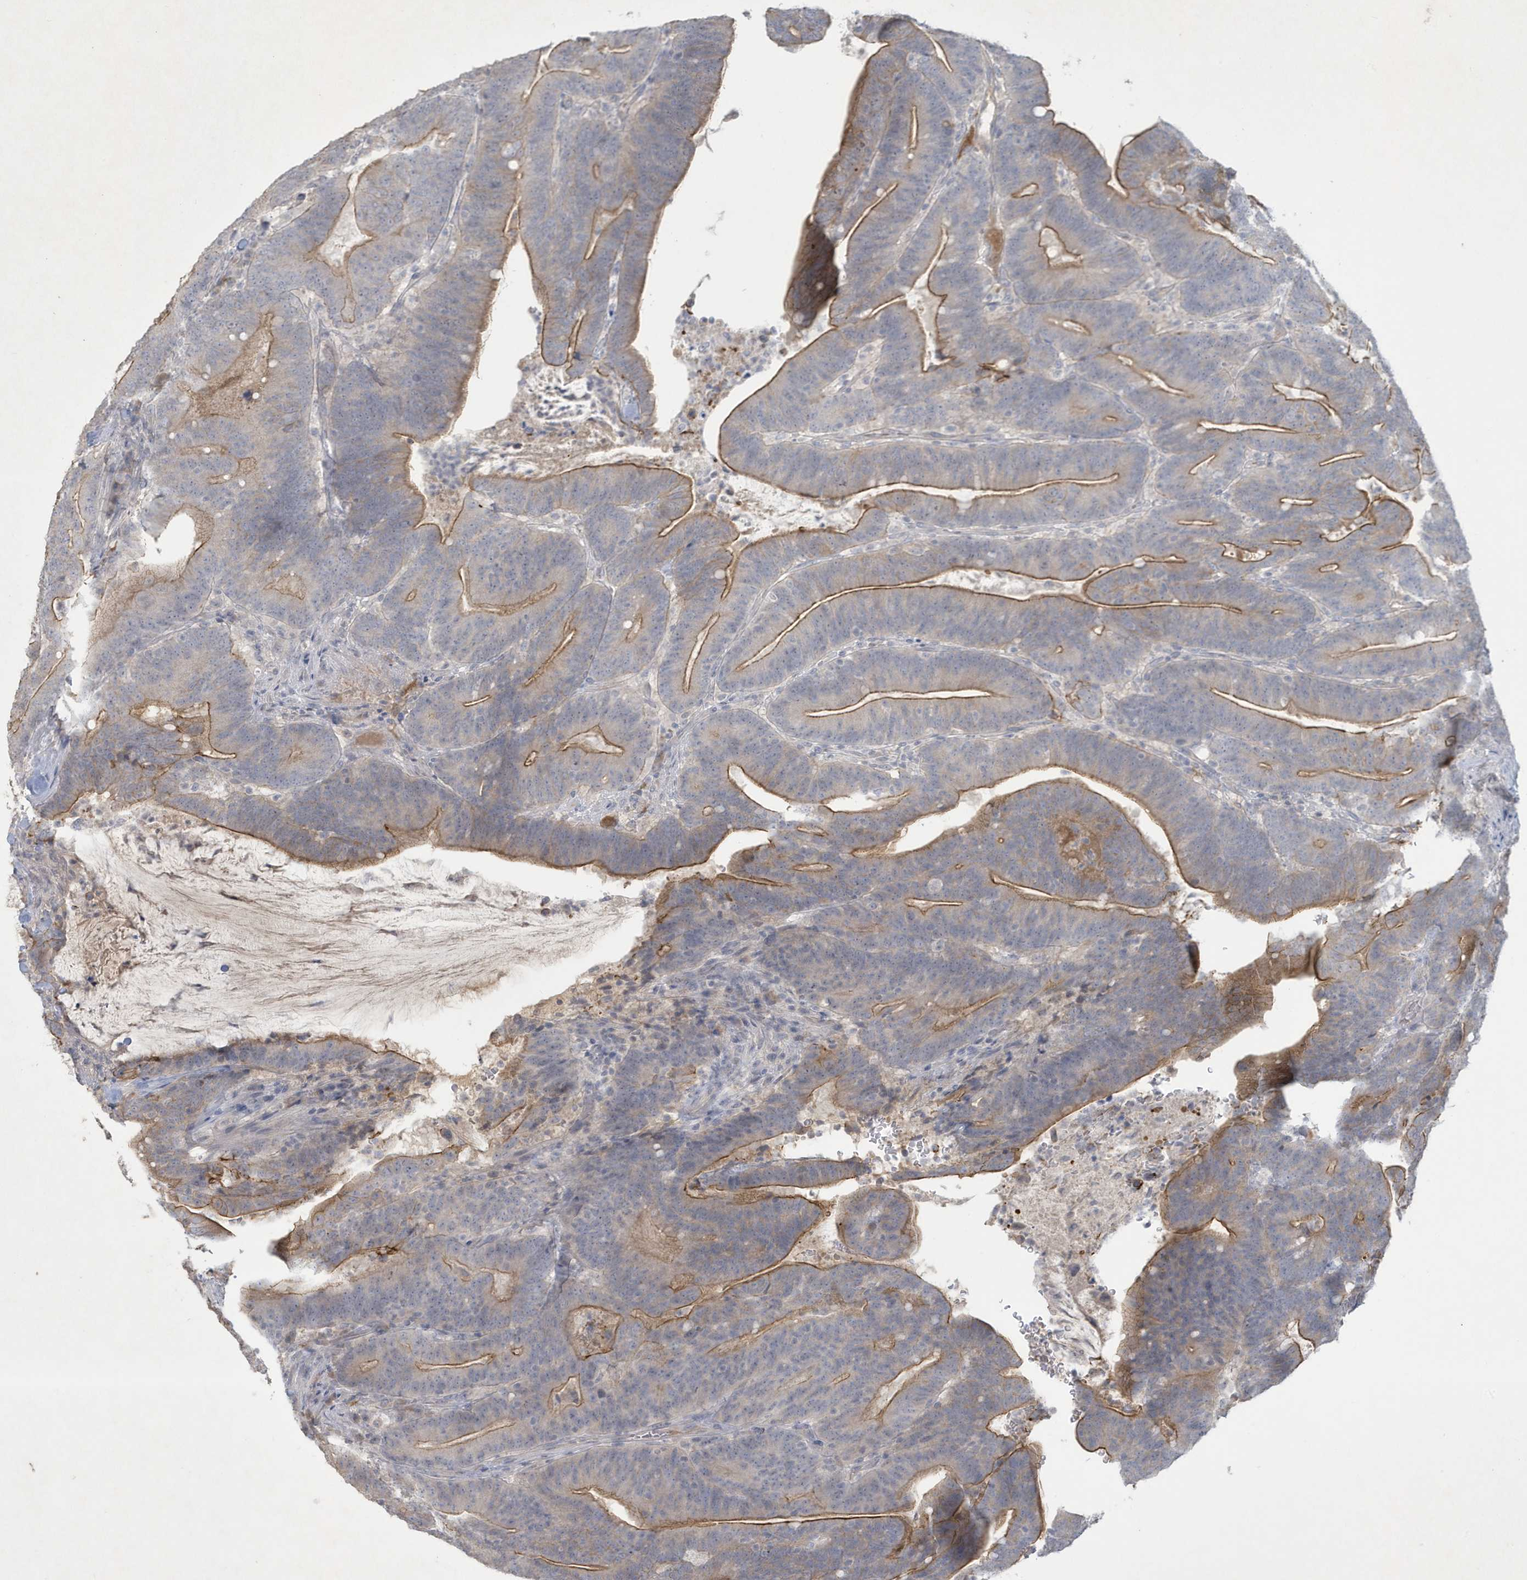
{"staining": {"intensity": "moderate", "quantity": "25%-75%", "location": "cytoplasmic/membranous"}, "tissue": "colorectal cancer", "cell_type": "Tumor cells", "image_type": "cancer", "snomed": [{"axis": "morphology", "description": "Adenocarcinoma, NOS"}, {"axis": "topography", "description": "Colon"}], "caption": "A photomicrograph of colorectal cancer stained for a protein shows moderate cytoplasmic/membranous brown staining in tumor cells. The staining is performed using DAB (3,3'-diaminobenzidine) brown chromogen to label protein expression. The nuclei are counter-stained blue using hematoxylin.", "gene": "CCDC24", "patient": {"sex": "female", "age": 66}}